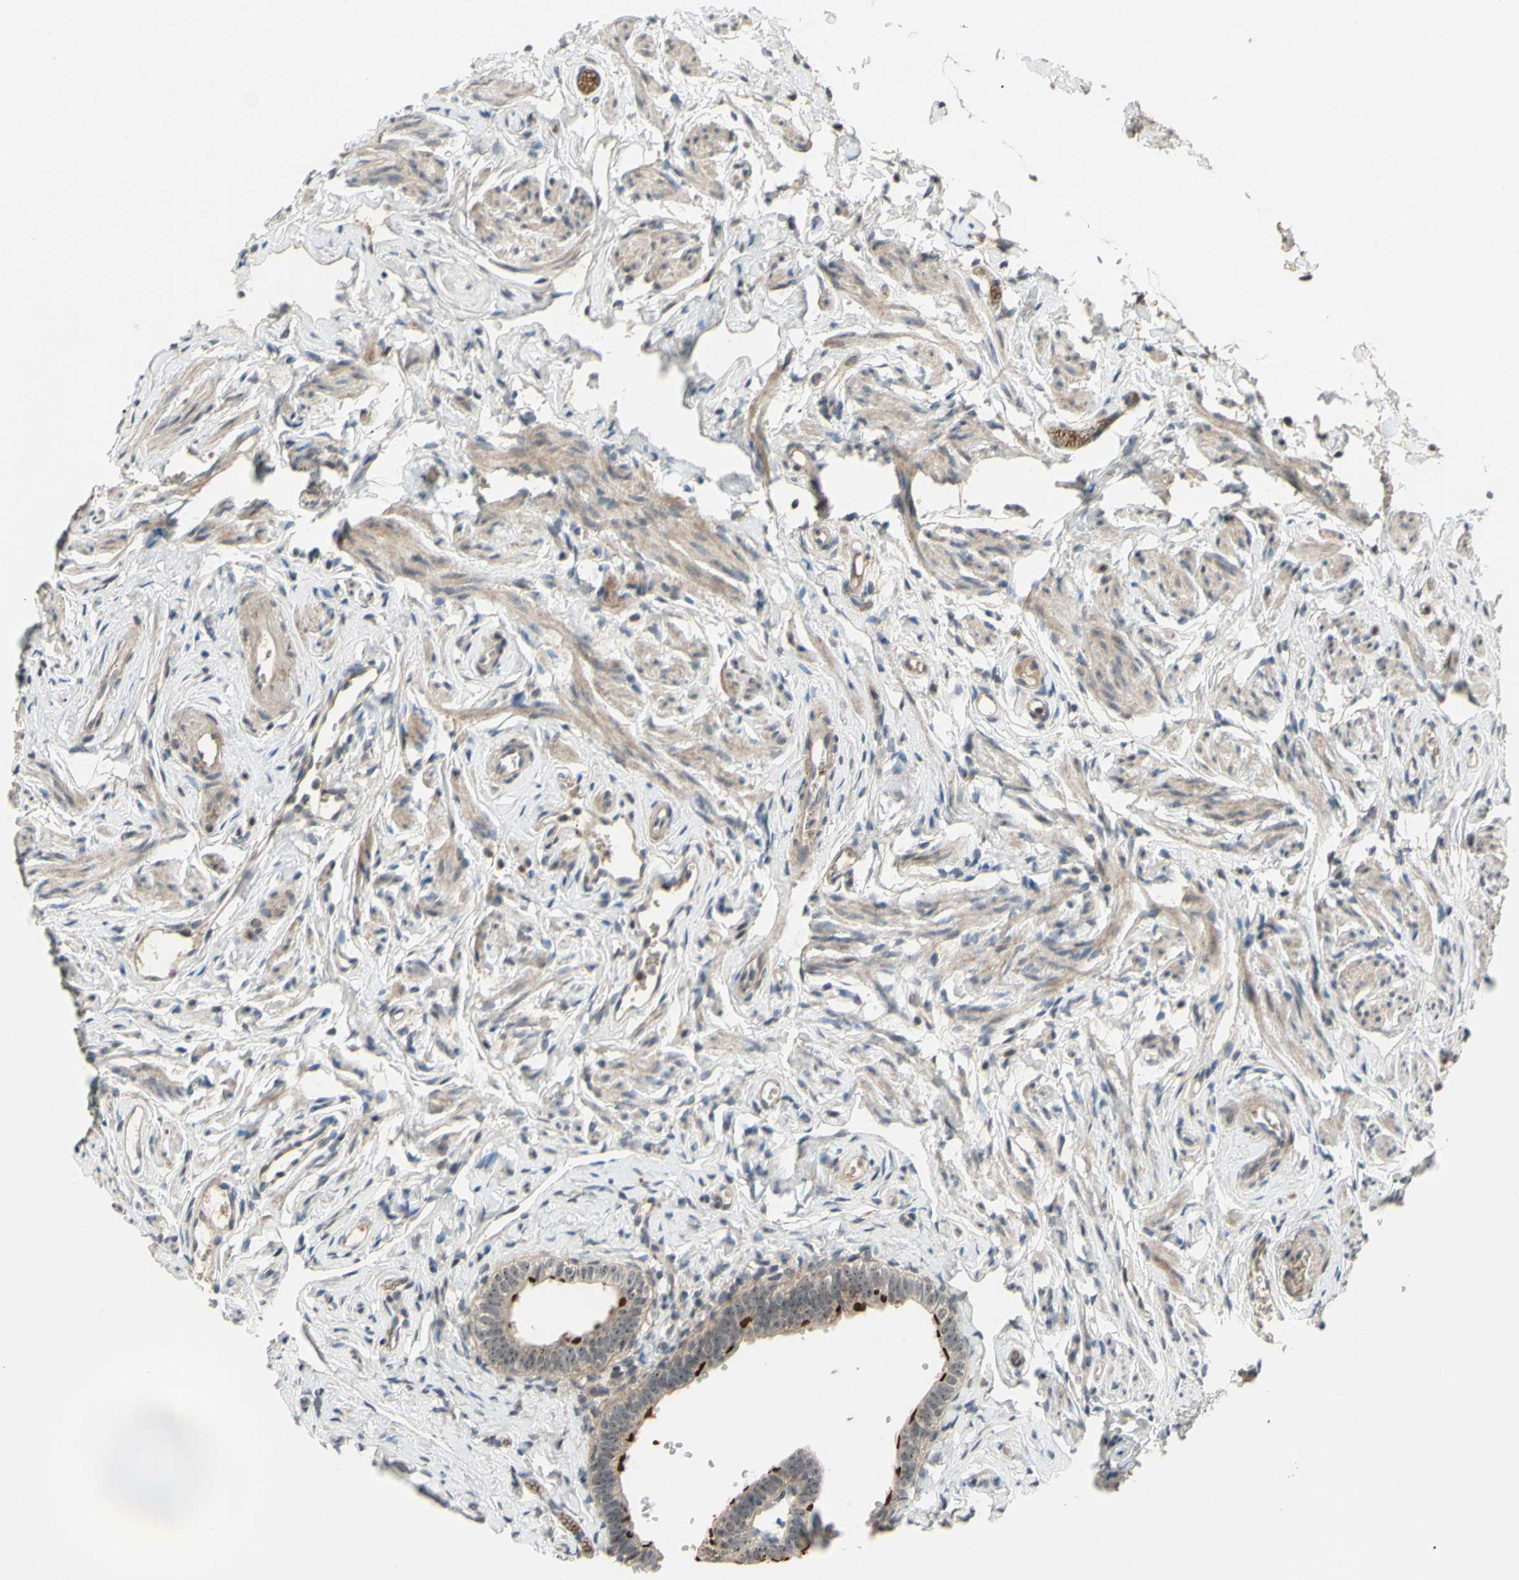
{"staining": {"intensity": "moderate", "quantity": "25%-75%", "location": "cytoplasmic/membranous"}, "tissue": "fallopian tube", "cell_type": "Glandular cells", "image_type": "normal", "snomed": [{"axis": "morphology", "description": "Normal tissue, NOS"}, {"axis": "topography", "description": "Fallopian tube"}], "caption": "Fallopian tube stained for a protein shows moderate cytoplasmic/membranous positivity in glandular cells. (DAB IHC, brown staining for protein, blue staining for nuclei).", "gene": "ALK", "patient": {"sex": "female", "age": 71}}